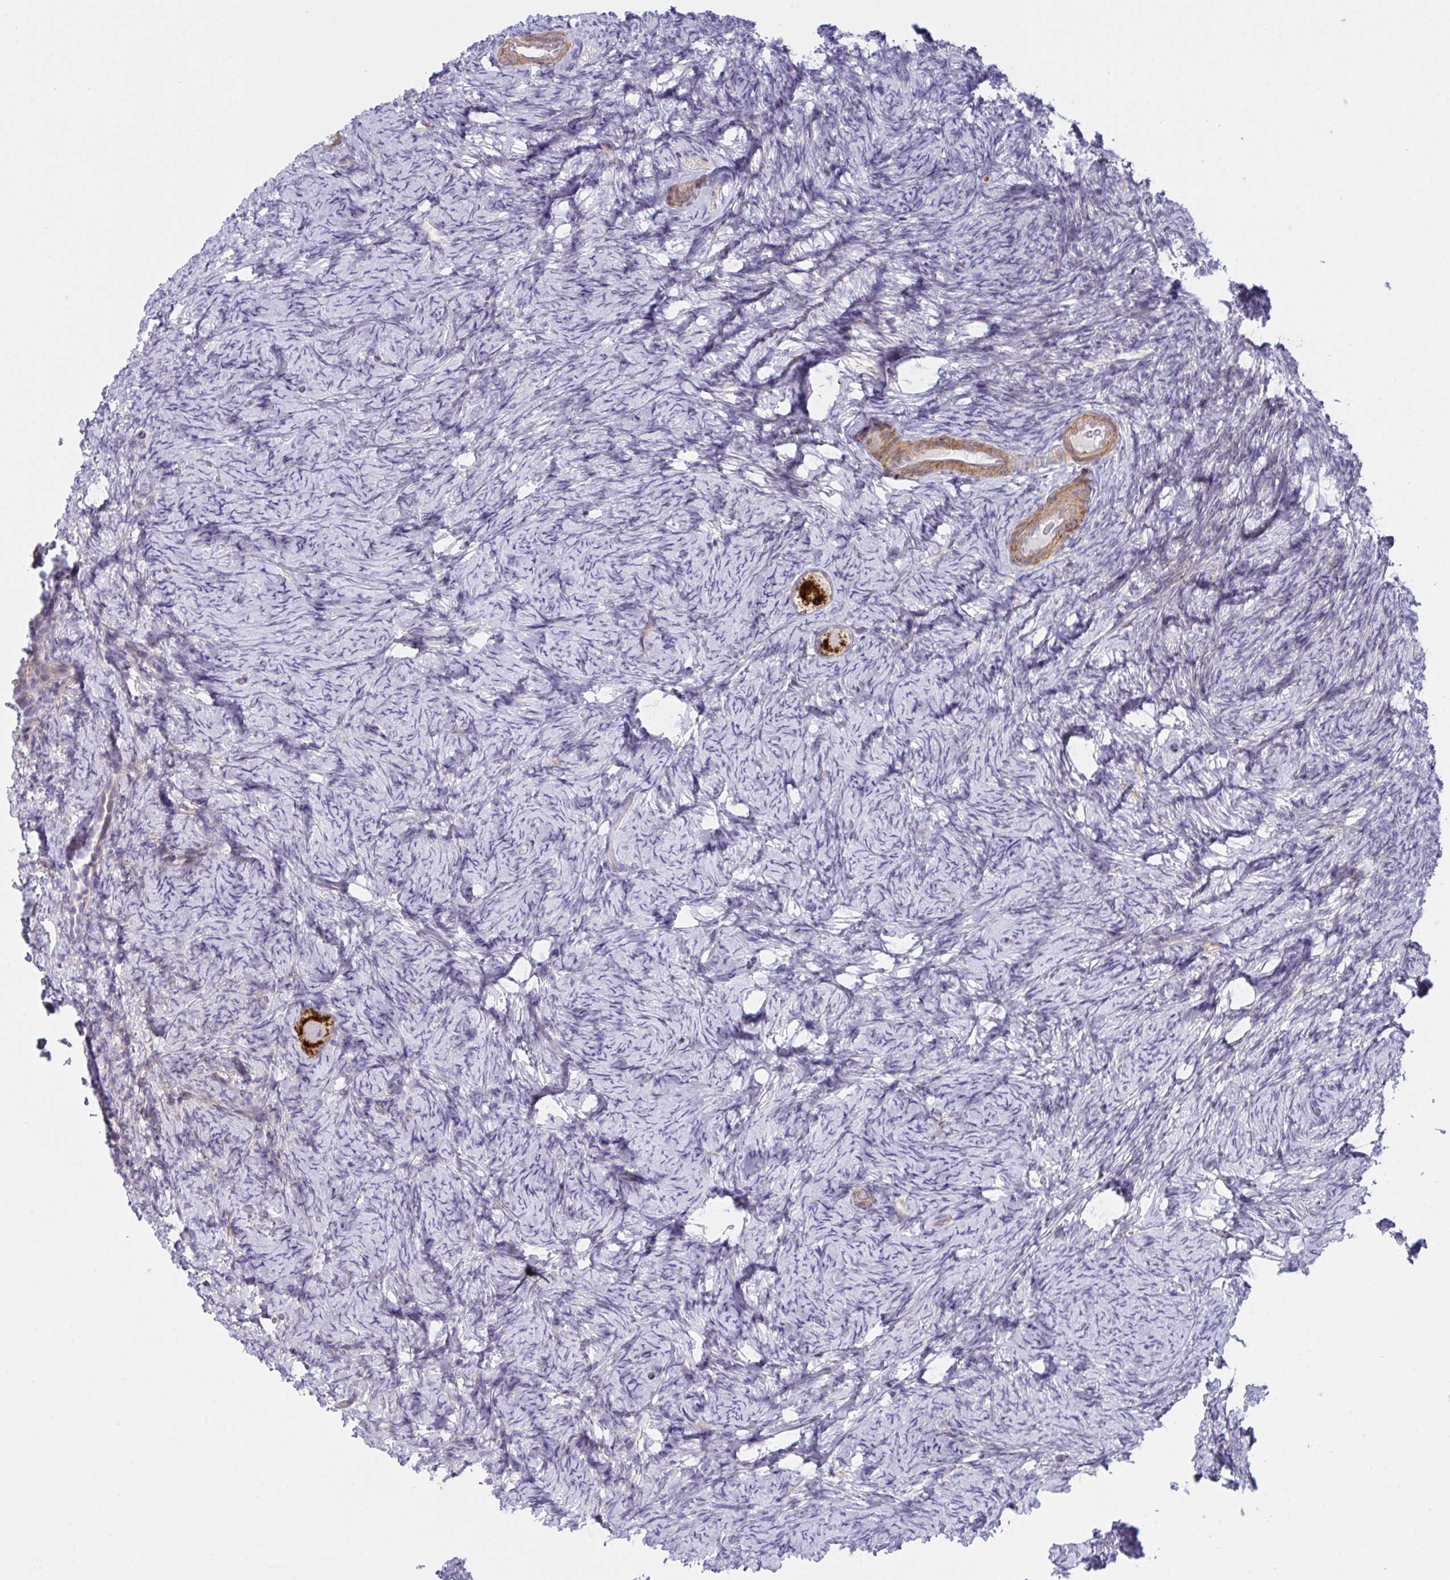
{"staining": {"intensity": "negative", "quantity": "none", "location": "none"}, "tissue": "ovary", "cell_type": "Follicle cells", "image_type": "normal", "snomed": [{"axis": "morphology", "description": "Normal tissue, NOS"}, {"axis": "topography", "description": "Ovary"}], "caption": "Human ovary stained for a protein using IHC displays no expression in follicle cells.", "gene": "PPIH", "patient": {"sex": "female", "age": 34}}